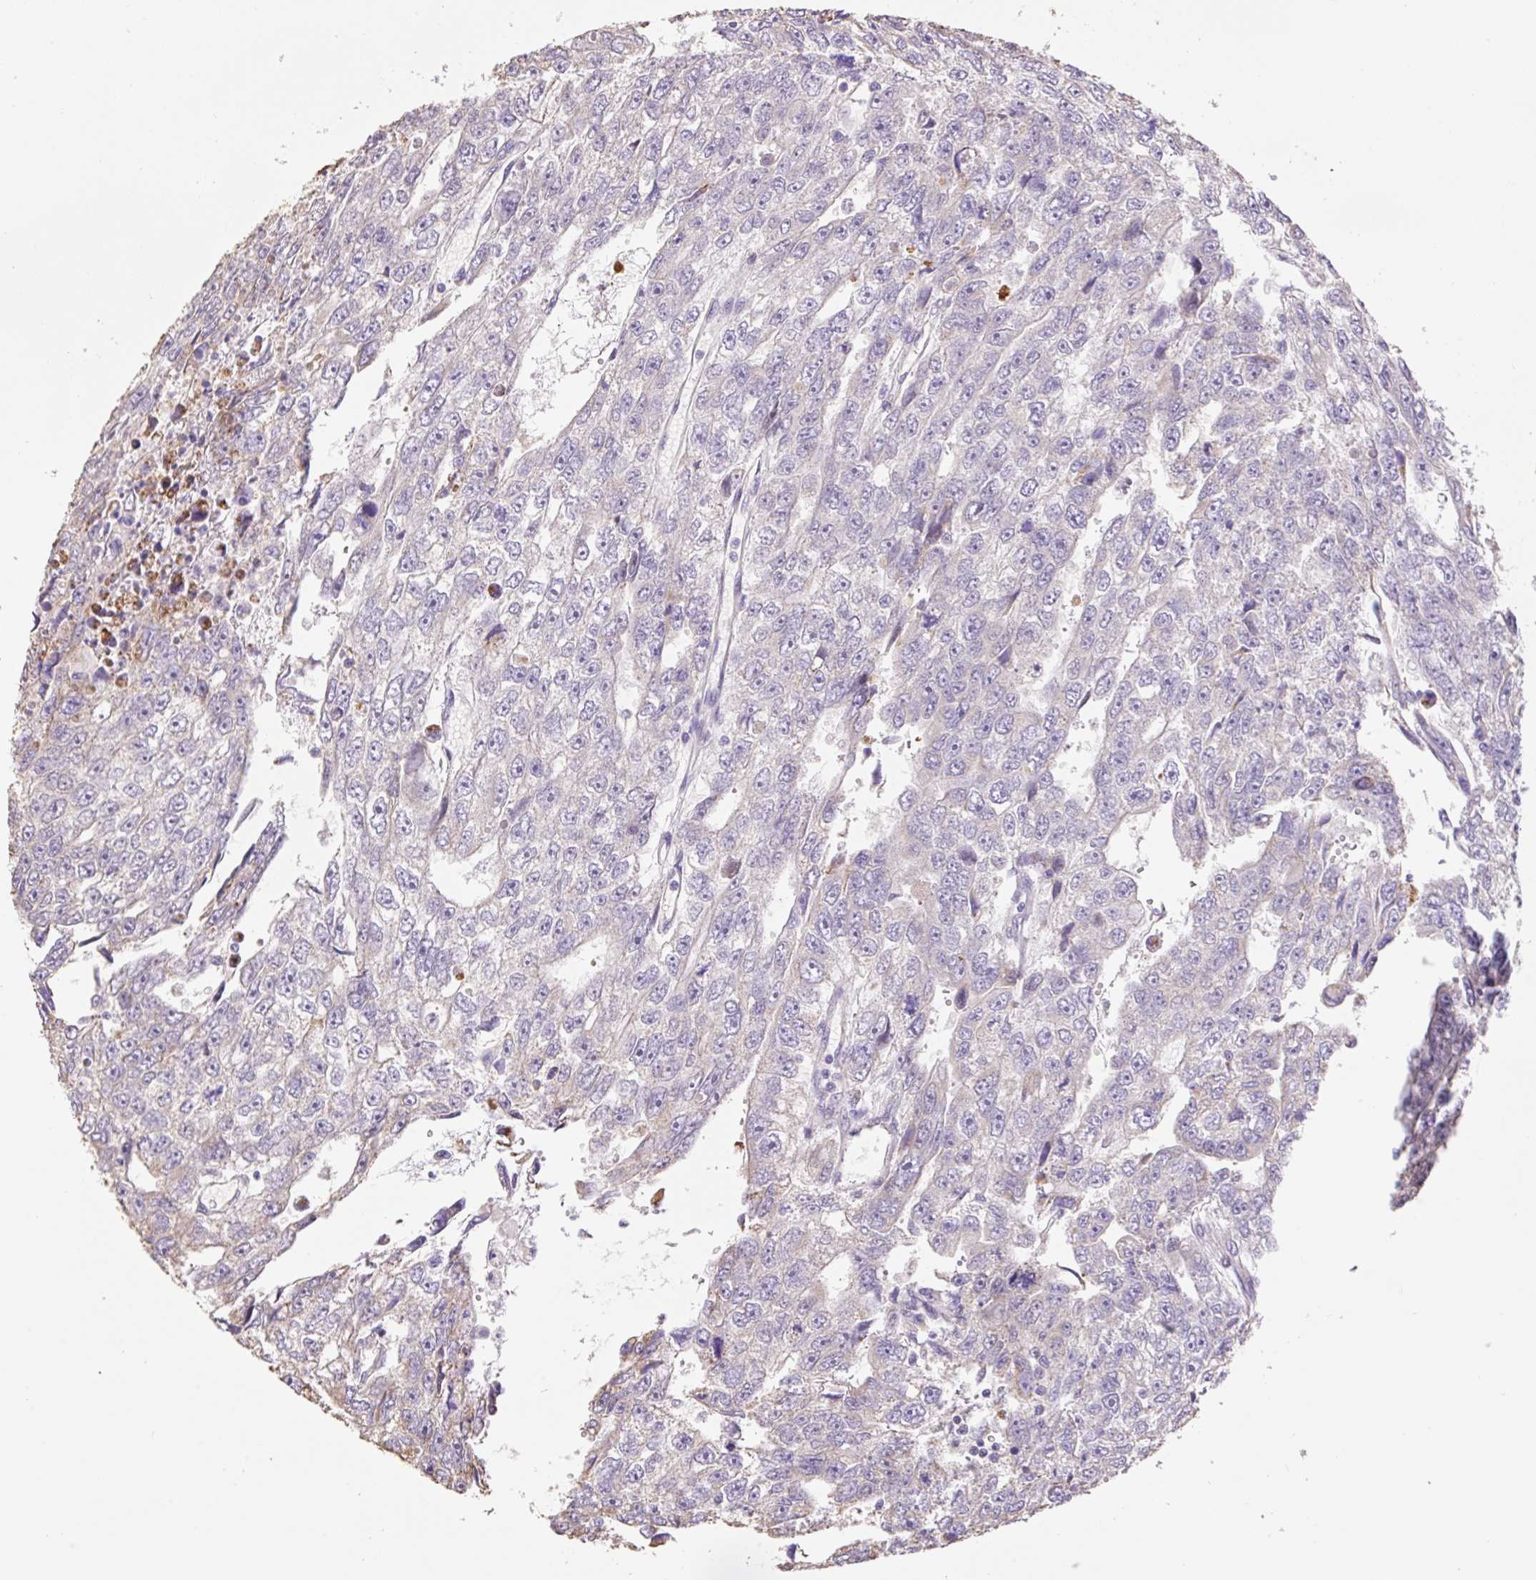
{"staining": {"intensity": "weak", "quantity": "<25%", "location": "cytoplasmic/membranous"}, "tissue": "testis cancer", "cell_type": "Tumor cells", "image_type": "cancer", "snomed": [{"axis": "morphology", "description": "Carcinoma, Embryonal, NOS"}, {"axis": "topography", "description": "Testis"}], "caption": "Human embryonal carcinoma (testis) stained for a protein using immunohistochemistry reveals no positivity in tumor cells.", "gene": "COPZ2", "patient": {"sex": "male", "age": 20}}